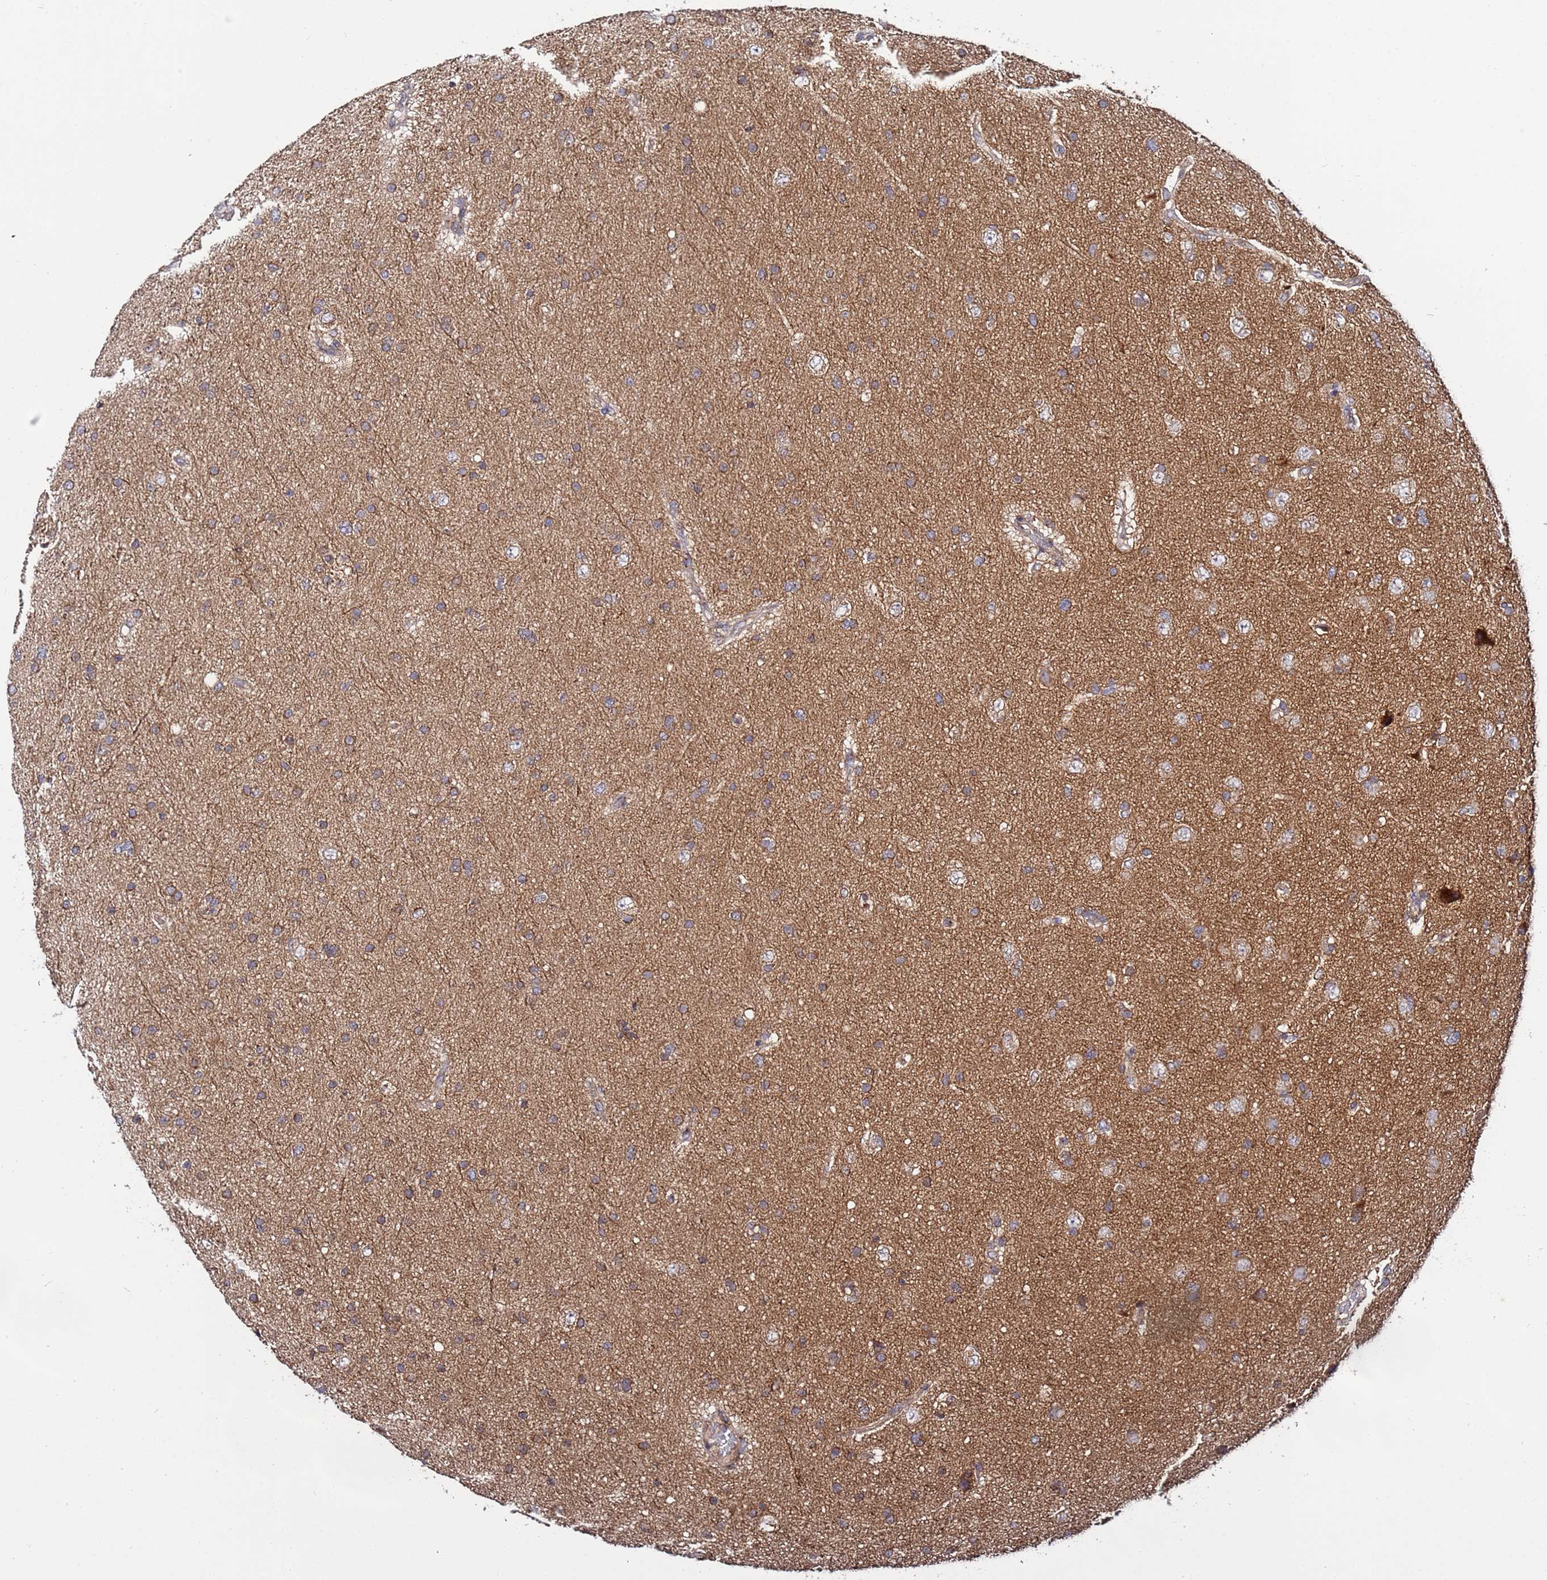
{"staining": {"intensity": "moderate", "quantity": "25%-75%", "location": "cytoplasmic/membranous"}, "tissue": "glioma", "cell_type": "Tumor cells", "image_type": "cancer", "snomed": [{"axis": "morphology", "description": "Glioma, malignant, Low grade"}, {"axis": "topography", "description": "Cerebral cortex"}], "caption": "Glioma was stained to show a protein in brown. There is medium levels of moderate cytoplasmic/membranous staining in about 25%-75% of tumor cells. (Stains: DAB (3,3'-diaminobenzidine) in brown, nuclei in blue, Microscopy: brightfield microscopy at high magnification).", "gene": "TMEM176B", "patient": {"sex": "female", "age": 39}}